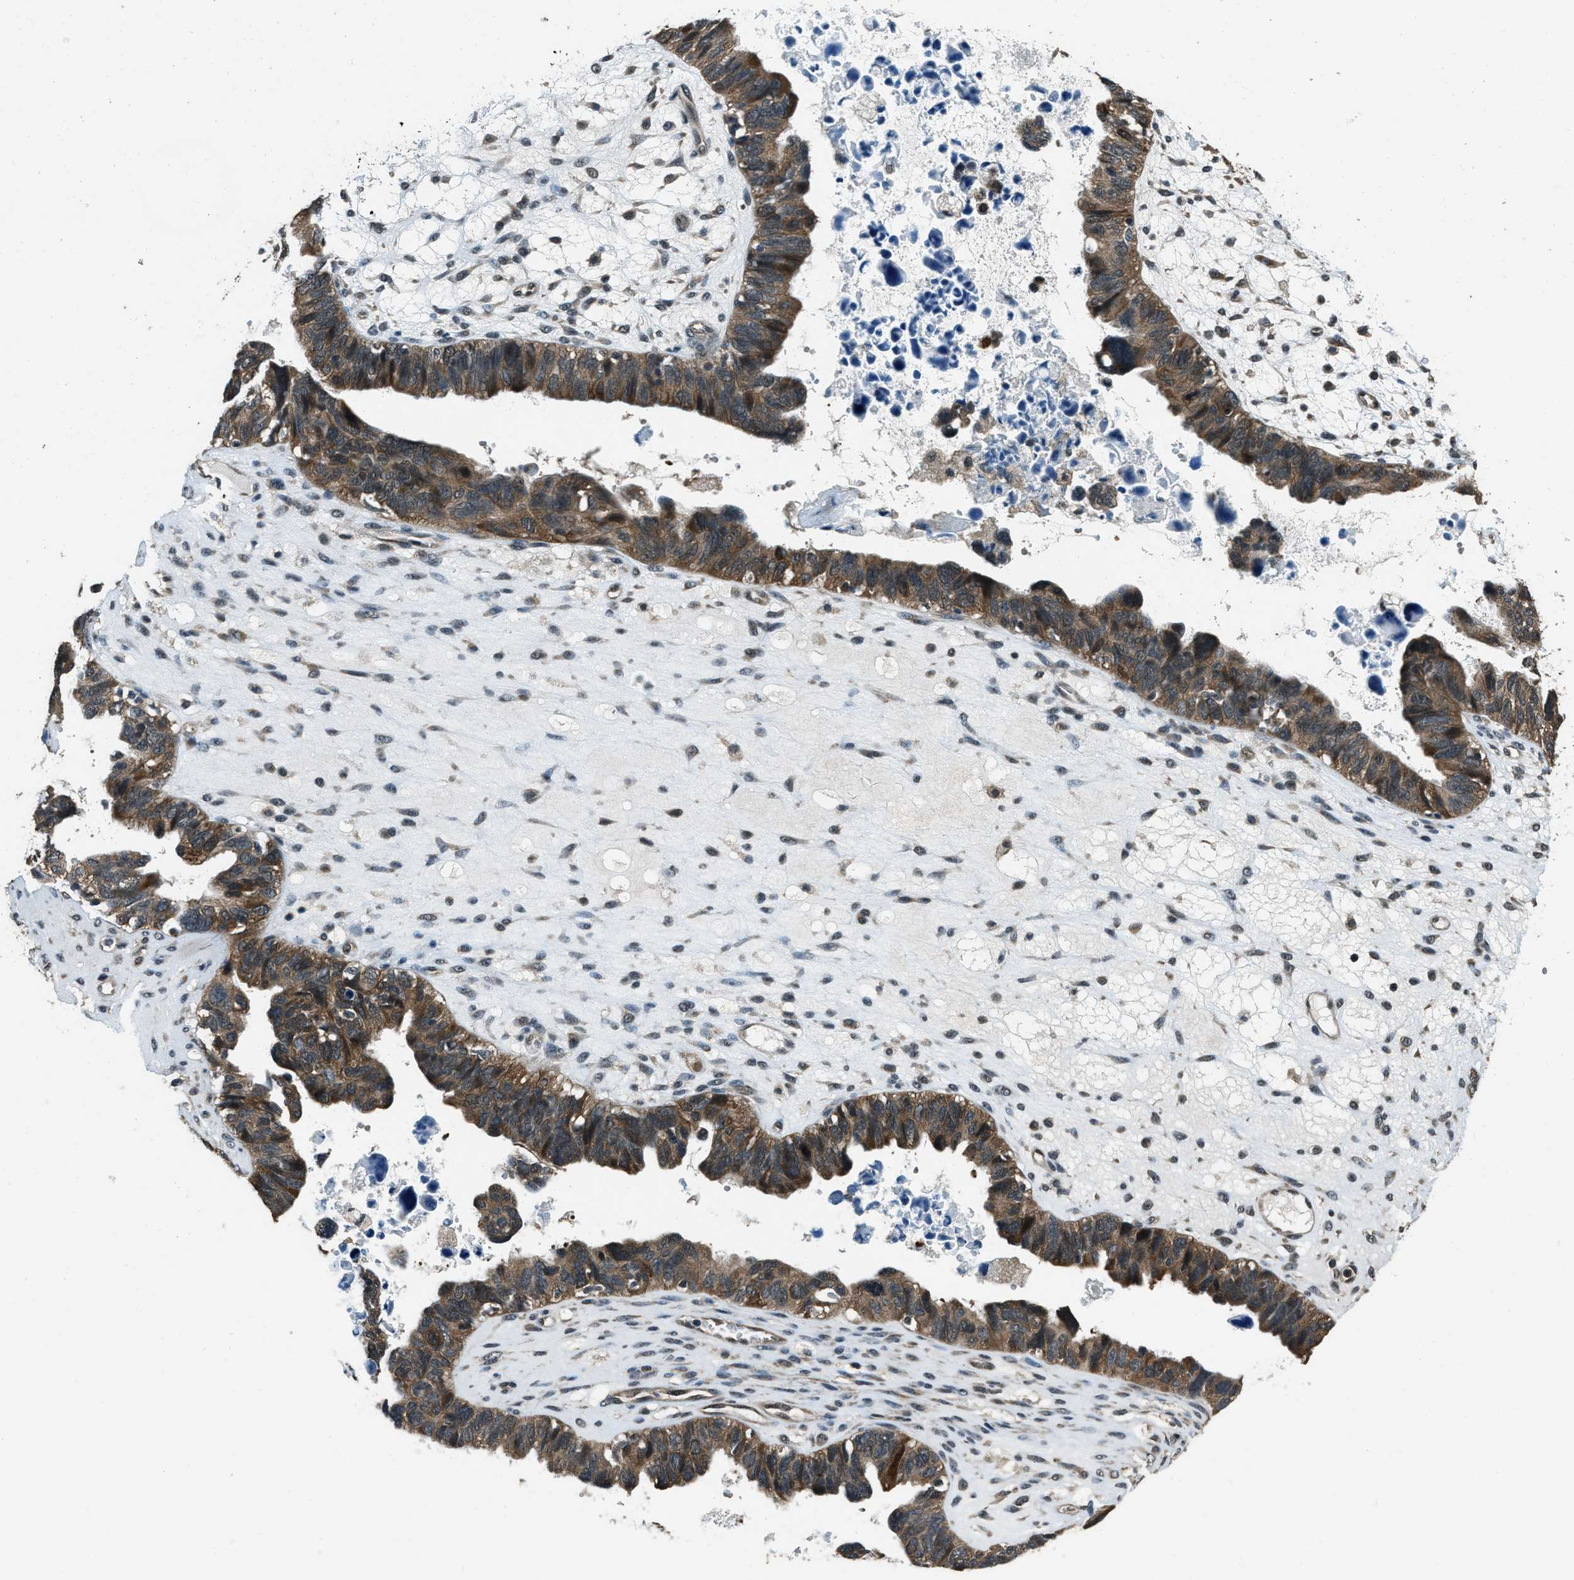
{"staining": {"intensity": "moderate", "quantity": ">75%", "location": "cytoplasmic/membranous"}, "tissue": "ovarian cancer", "cell_type": "Tumor cells", "image_type": "cancer", "snomed": [{"axis": "morphology", "description": "Cystadenocarcinoma, serous, NOS"}, {"axis": "topography", "description": "Ovary"}], "caption": "Tumor cells exhibit medium levels of moderate cytoplasmic/membranous staining in about >75% of cells in ovarian cancer (serous cystadenocarcinoma).", "gene": "NUDCD3", "patient": {"sex": "female", "age": 79}}